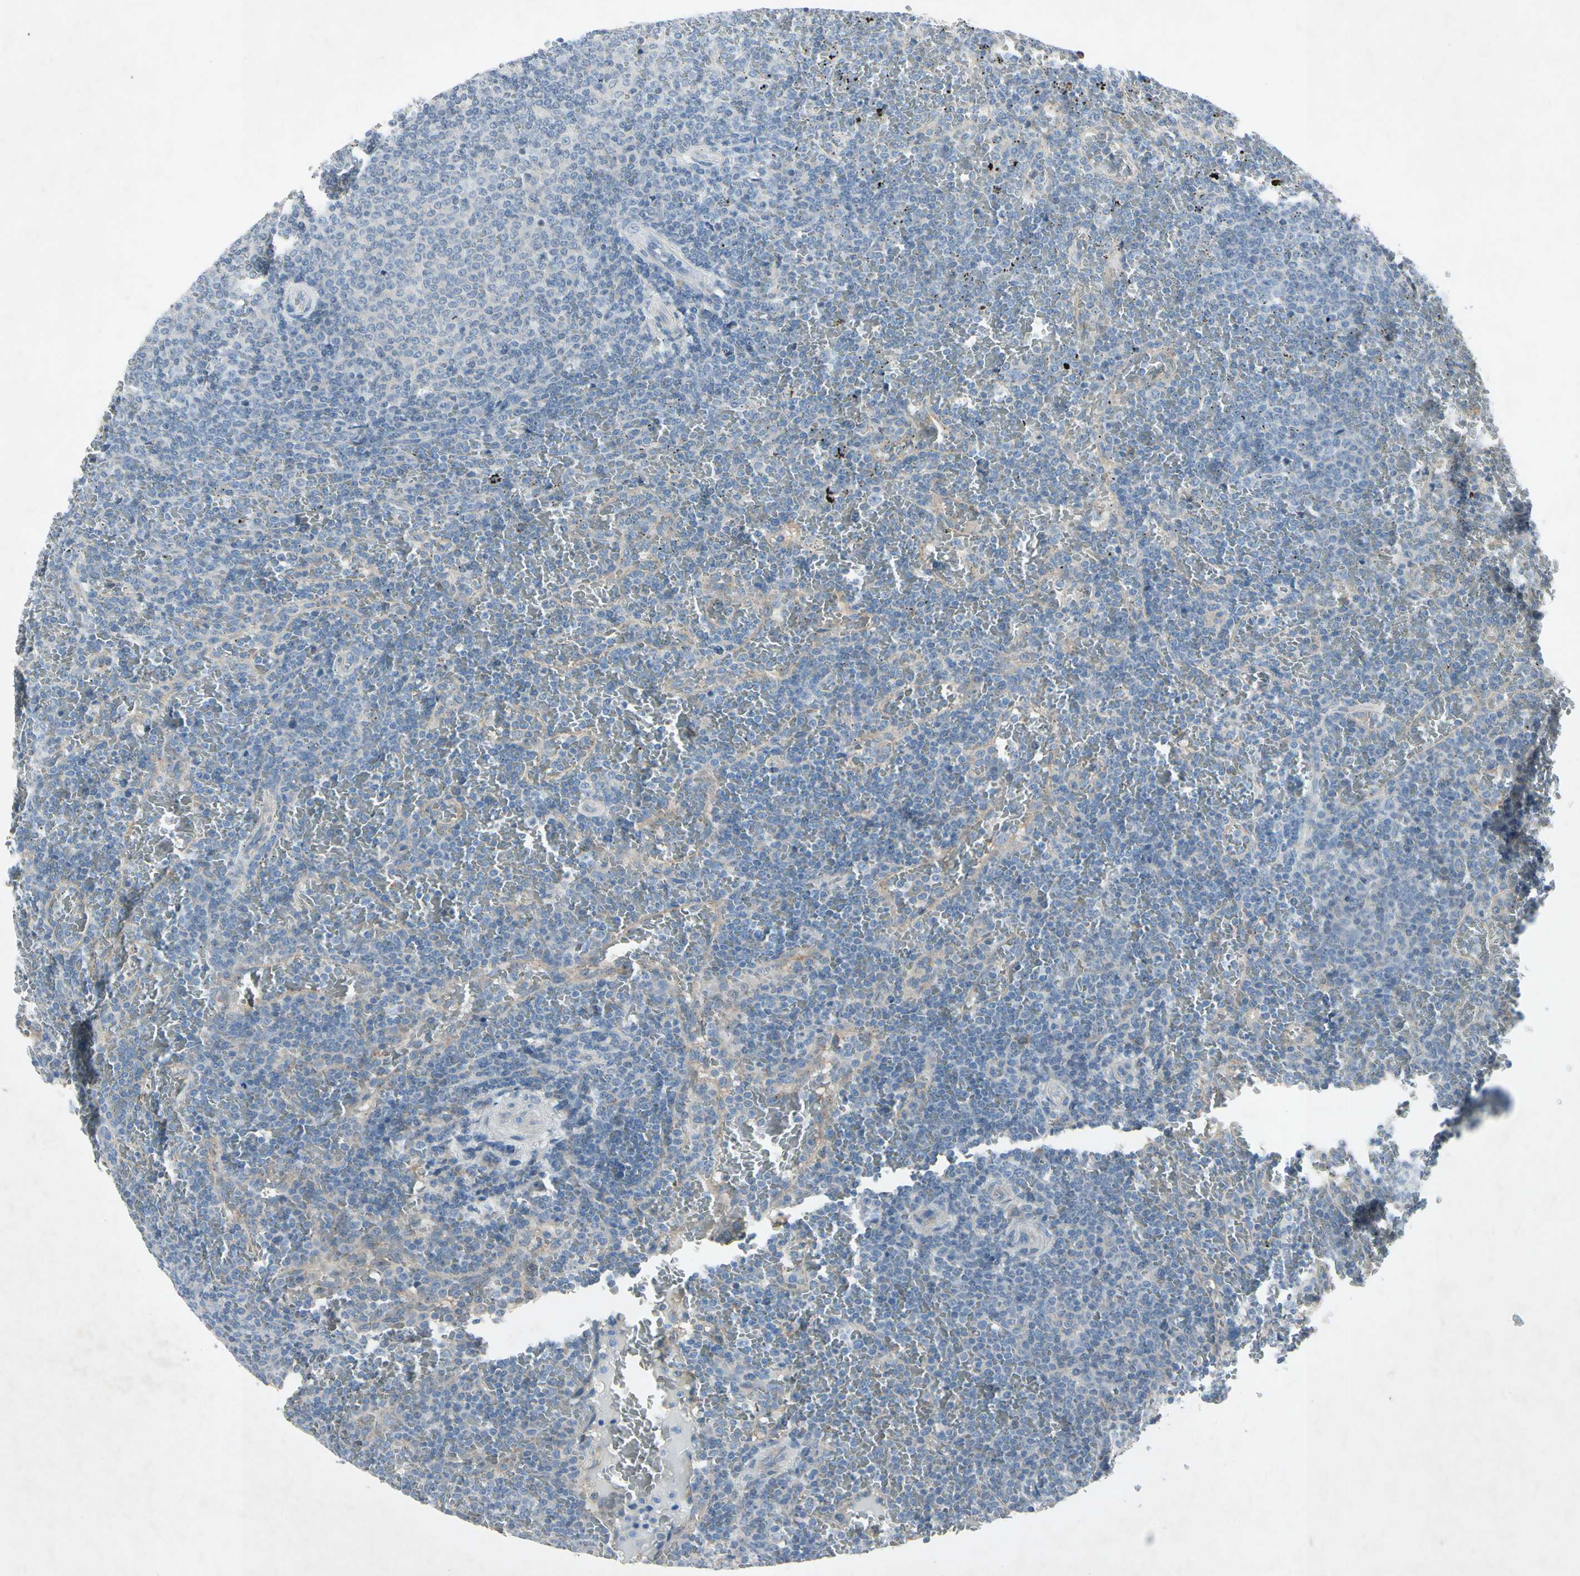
{"staining": {"intensity": "negative", "quantity": "none", "location": "none"}, "tissue": "lymphoma", "cell_type": "Tumor cells", "image_type": "cancer", "snomed": [{"axis": "morphology", "description": "Malignant lymphoma, non-Hodgkin's type, Low grade"}, {"axis": "topography", "description": "Spleen"}], "caption": "This image is of lymphoma stained with immunohistochemistry to label a protein in brown with the nuclei are counter-stained blue. There is no positivity in tumor cells.", "gene": "TEK", "patient": {"sex": "female", "age": 77}}